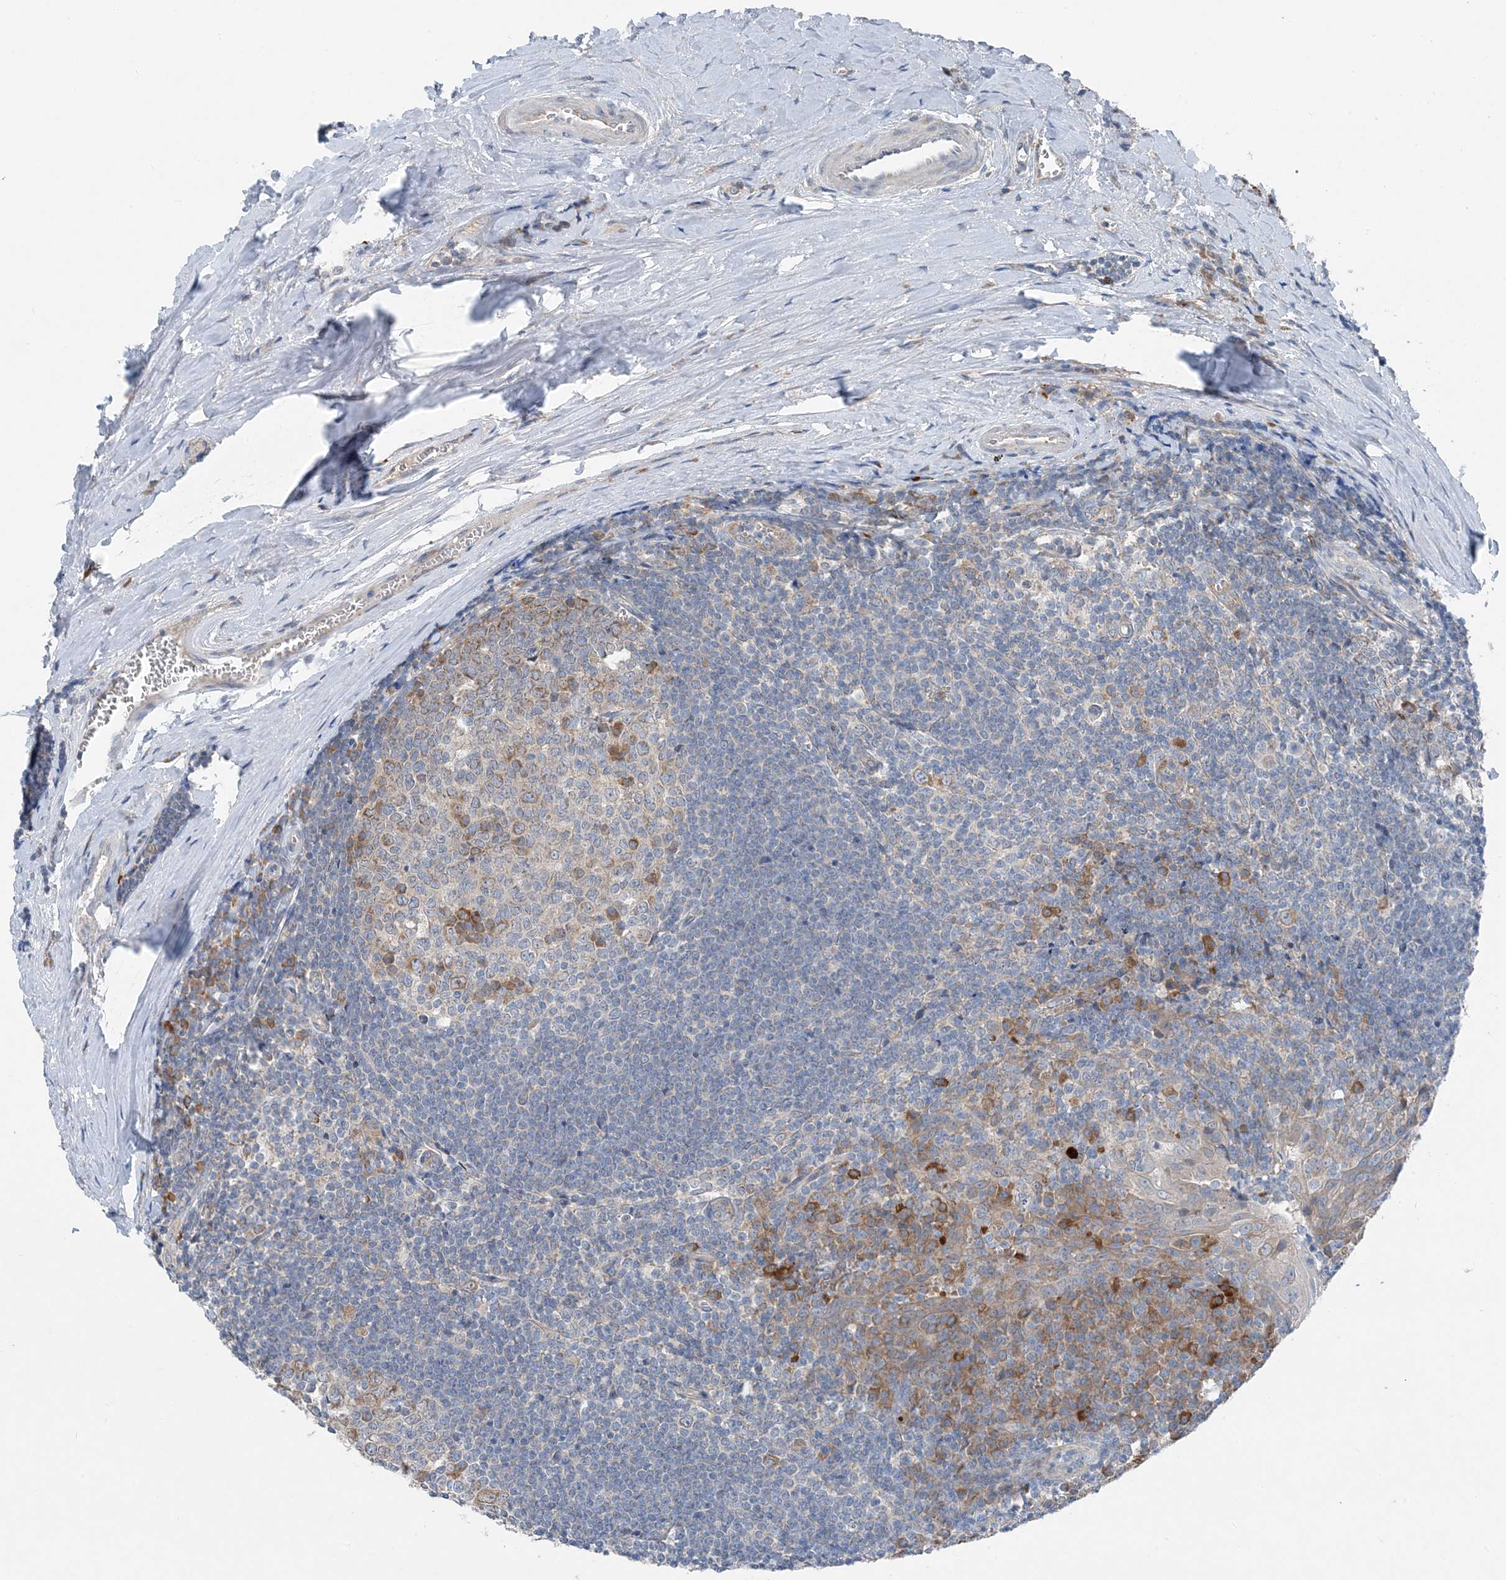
{"staining": {"intensity": "moderate", "quantity": "<25%", "location": "cytoplasmic/membranous"}, "tissue": "tonsil", "cell_type": "Germinal center cells", "image_type": "normal", "snomed": [{"axis": "morphology", "description": "Normal tissue, NOS"}, {"axis": "topography", "description": "Tonsil"}], "caption": "The micrograph shows staining of unremarkable tonsil, revealing moderate cytoplasmic/membranous protein staining (brown color) within germinal center cells.", "gene": "DHX30", "patient": {"sex": "male", "age": 27}}